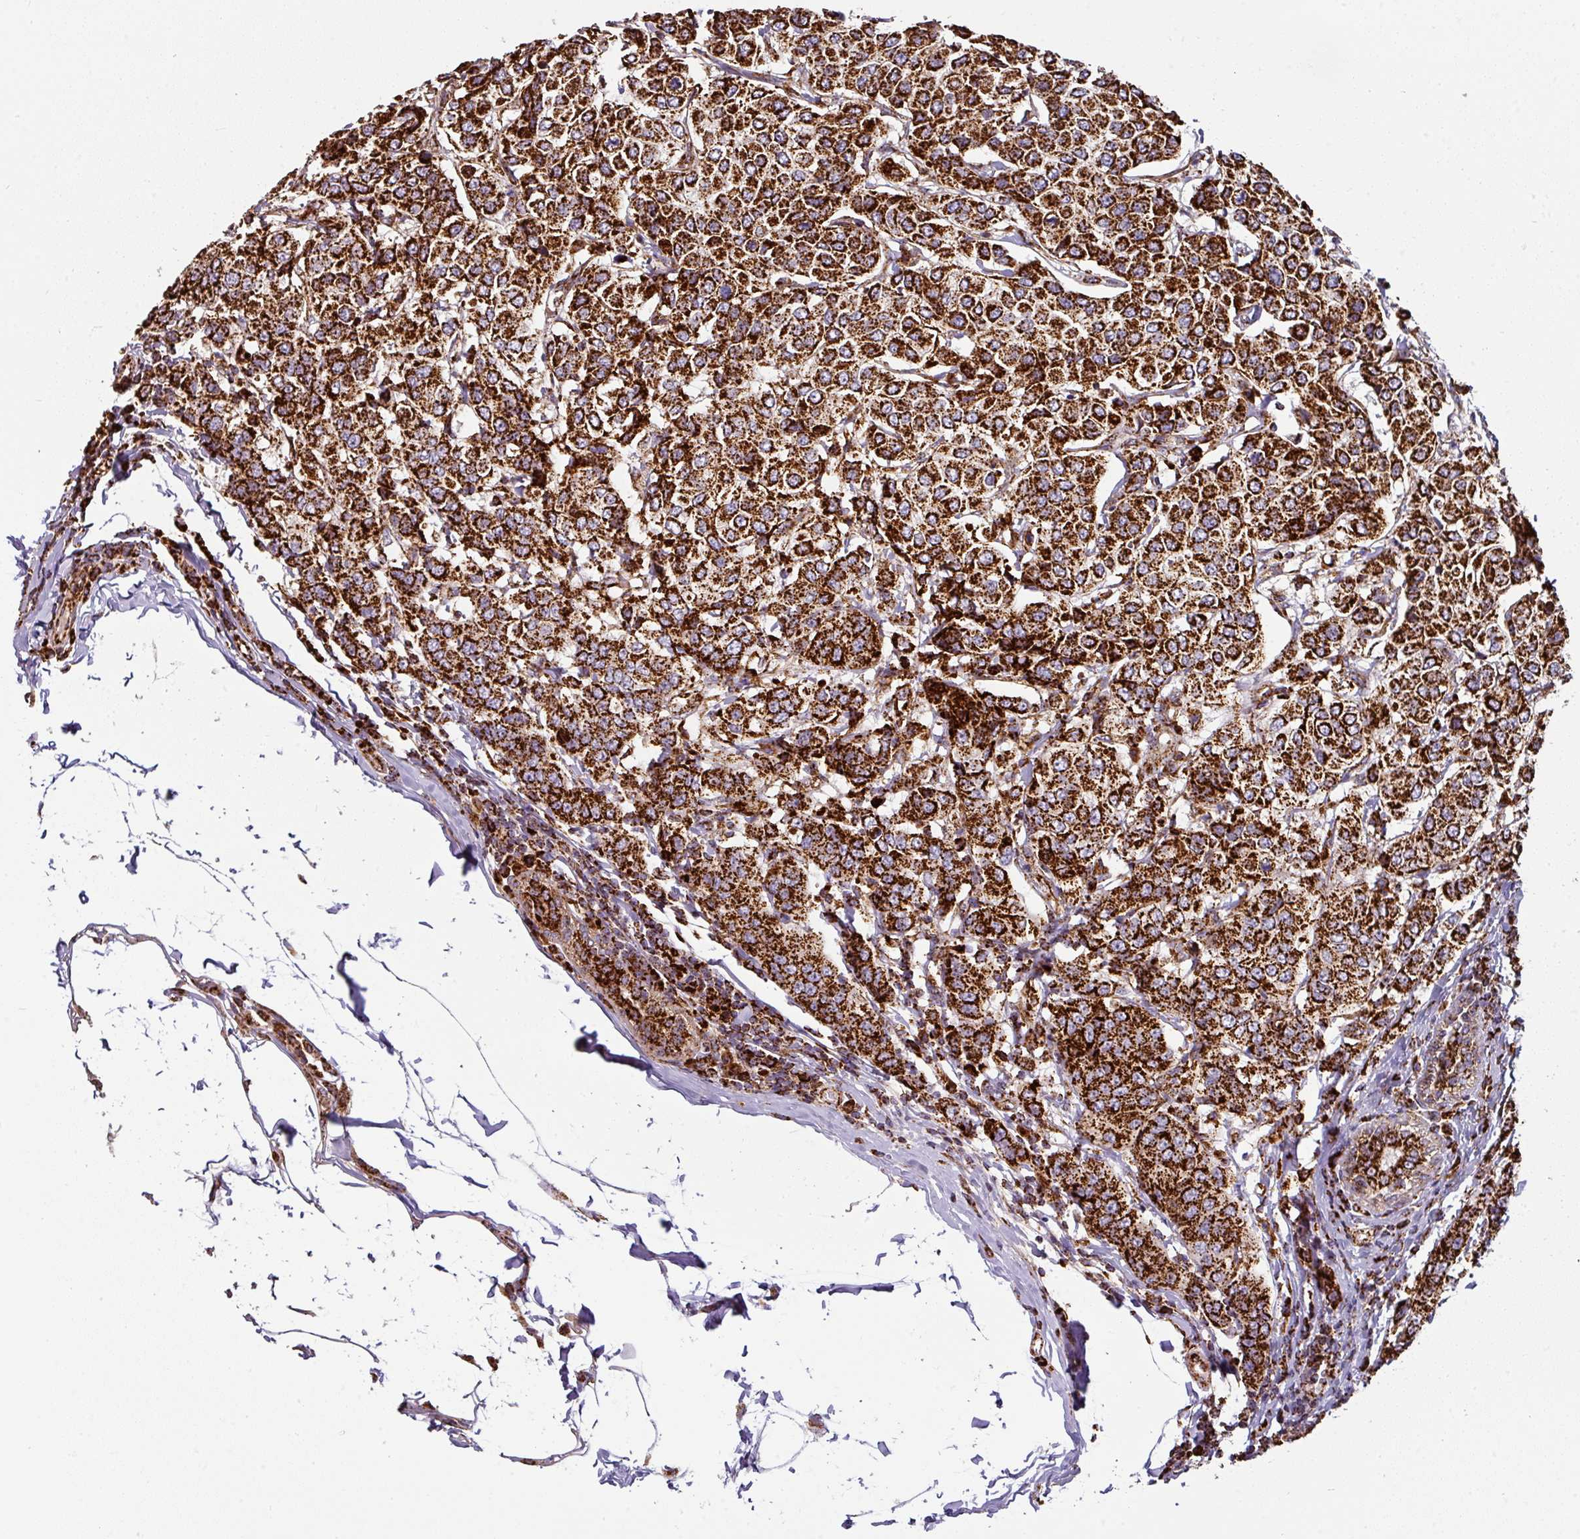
{"staining": {"intensity": "strong", "quantity": ">75%", "location": "cytoplasmic/membranous"}, "tissue": "breast cancer", "cell_type": "Tumor cells", "image_type": "cancer", "snomed": [{"axis": "morphology", "description": "Duct carcinoma"}, {"axis": "topography", "description": "Breast"}], "caption": "IHC image of neoplastic tissue: human breast cancer stained using immunohistochemistry shows high levels of strong protein expression localized specifically in the cytoplasmic/membranous of tumor cells, appearing as a cytoplasmic/membranous brown color.", "gene": "TRAP1", "patient": {"sex": "female", "age": 55}}